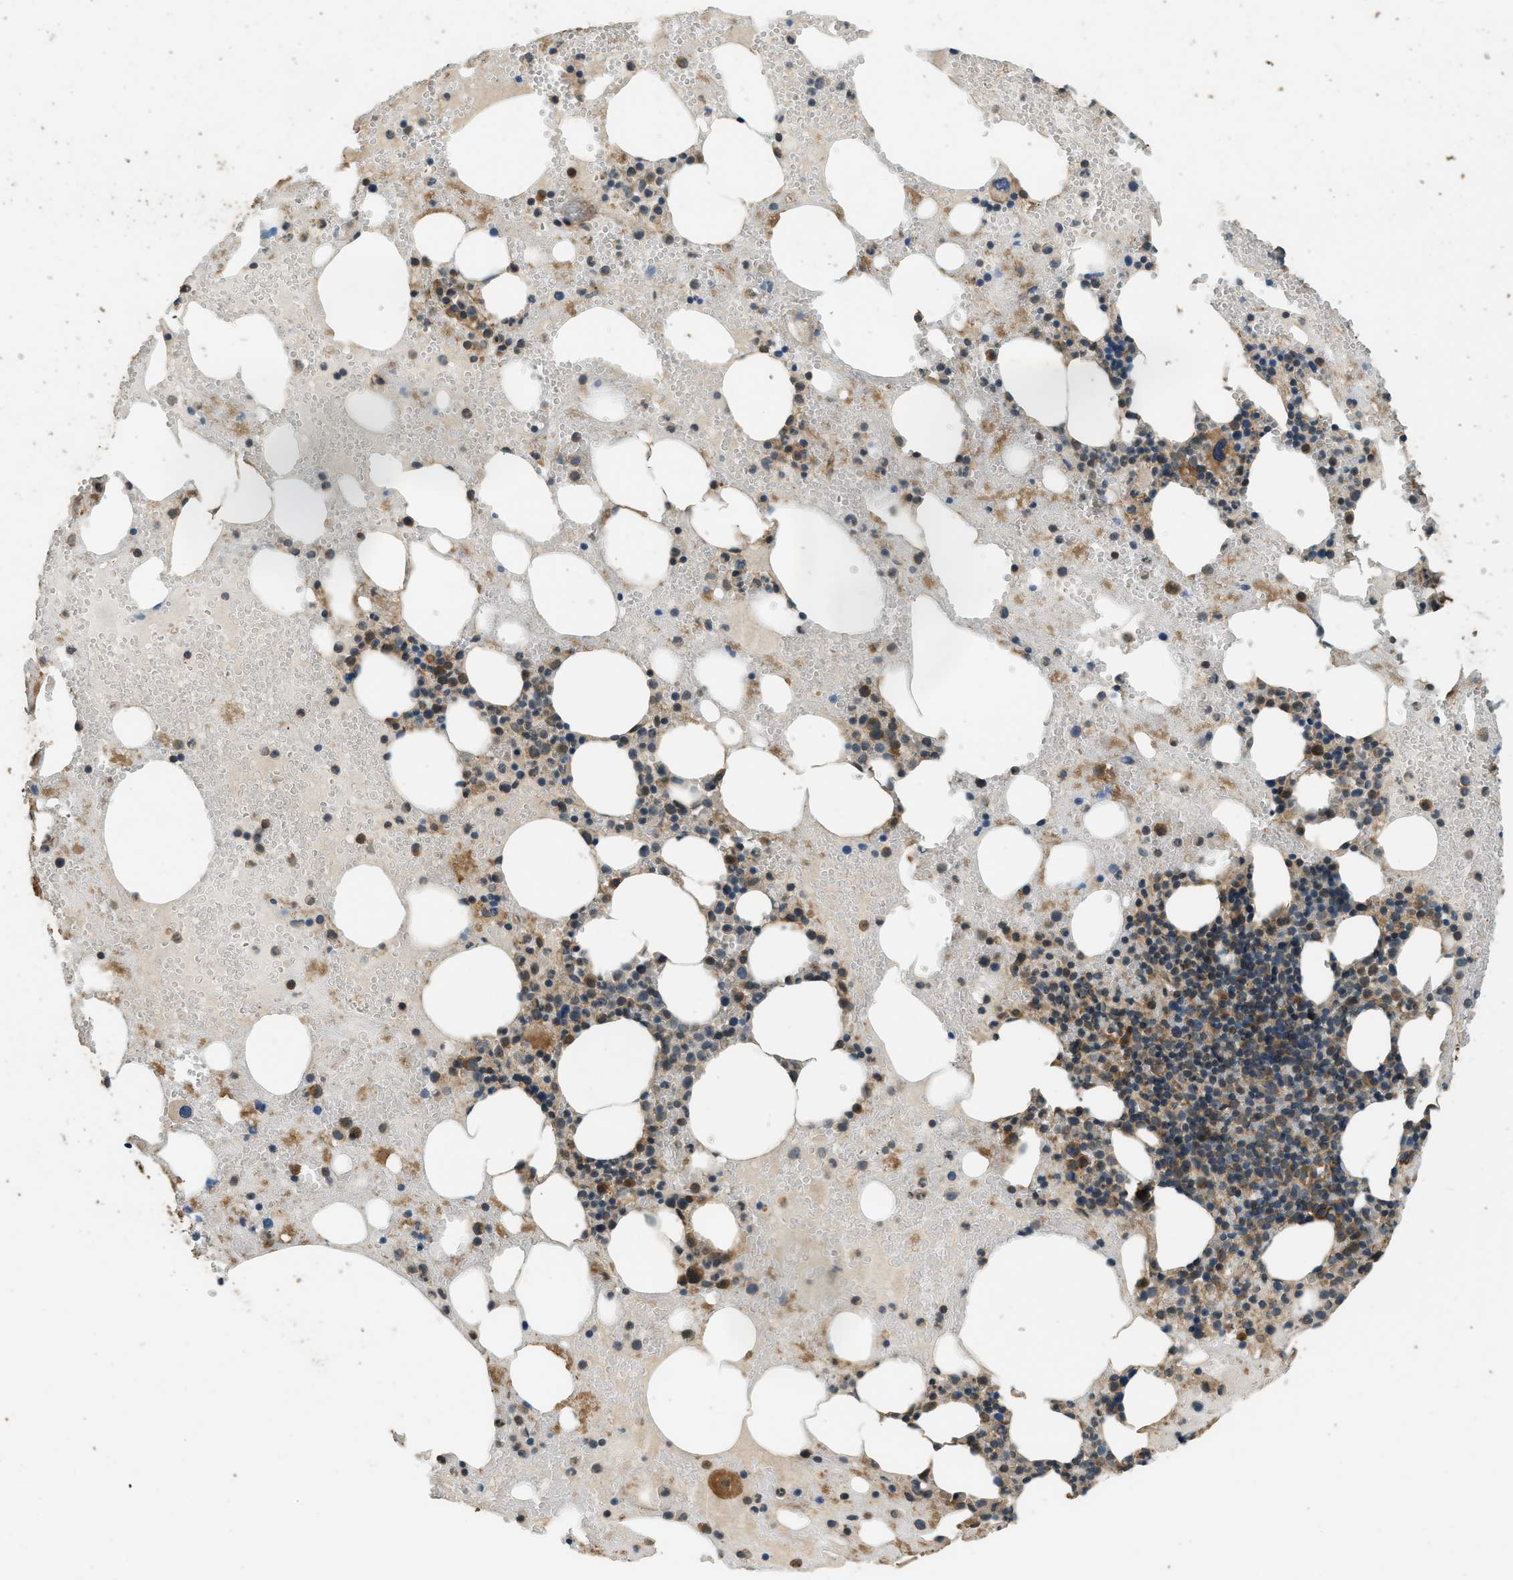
{"staining": {"intensity": "moderate", "quantity": "25%-75%", "location": "cytoplasmic/membranous"}, "tissue": "bone marrow", "cell_type": "Hematopoietic cells", "image_type": "normal", "snomed": [{"axis": "morphology", "description": "Normal tissue, NOS"}, {"axis": "morphology", "description": "Inflammation, NOS"}, {"axis": "topography", "description": "Bone marrow"}], "caption": "This micrograph shows immunohistochemistry (IHC) staining of benign bone marrow, with medium moderate cytoplasmic/membranous positivity in about 25%-75% of hematopoietic cells.", "gene": "MARS1", "patient": {"sex": "female", "age": 78}}